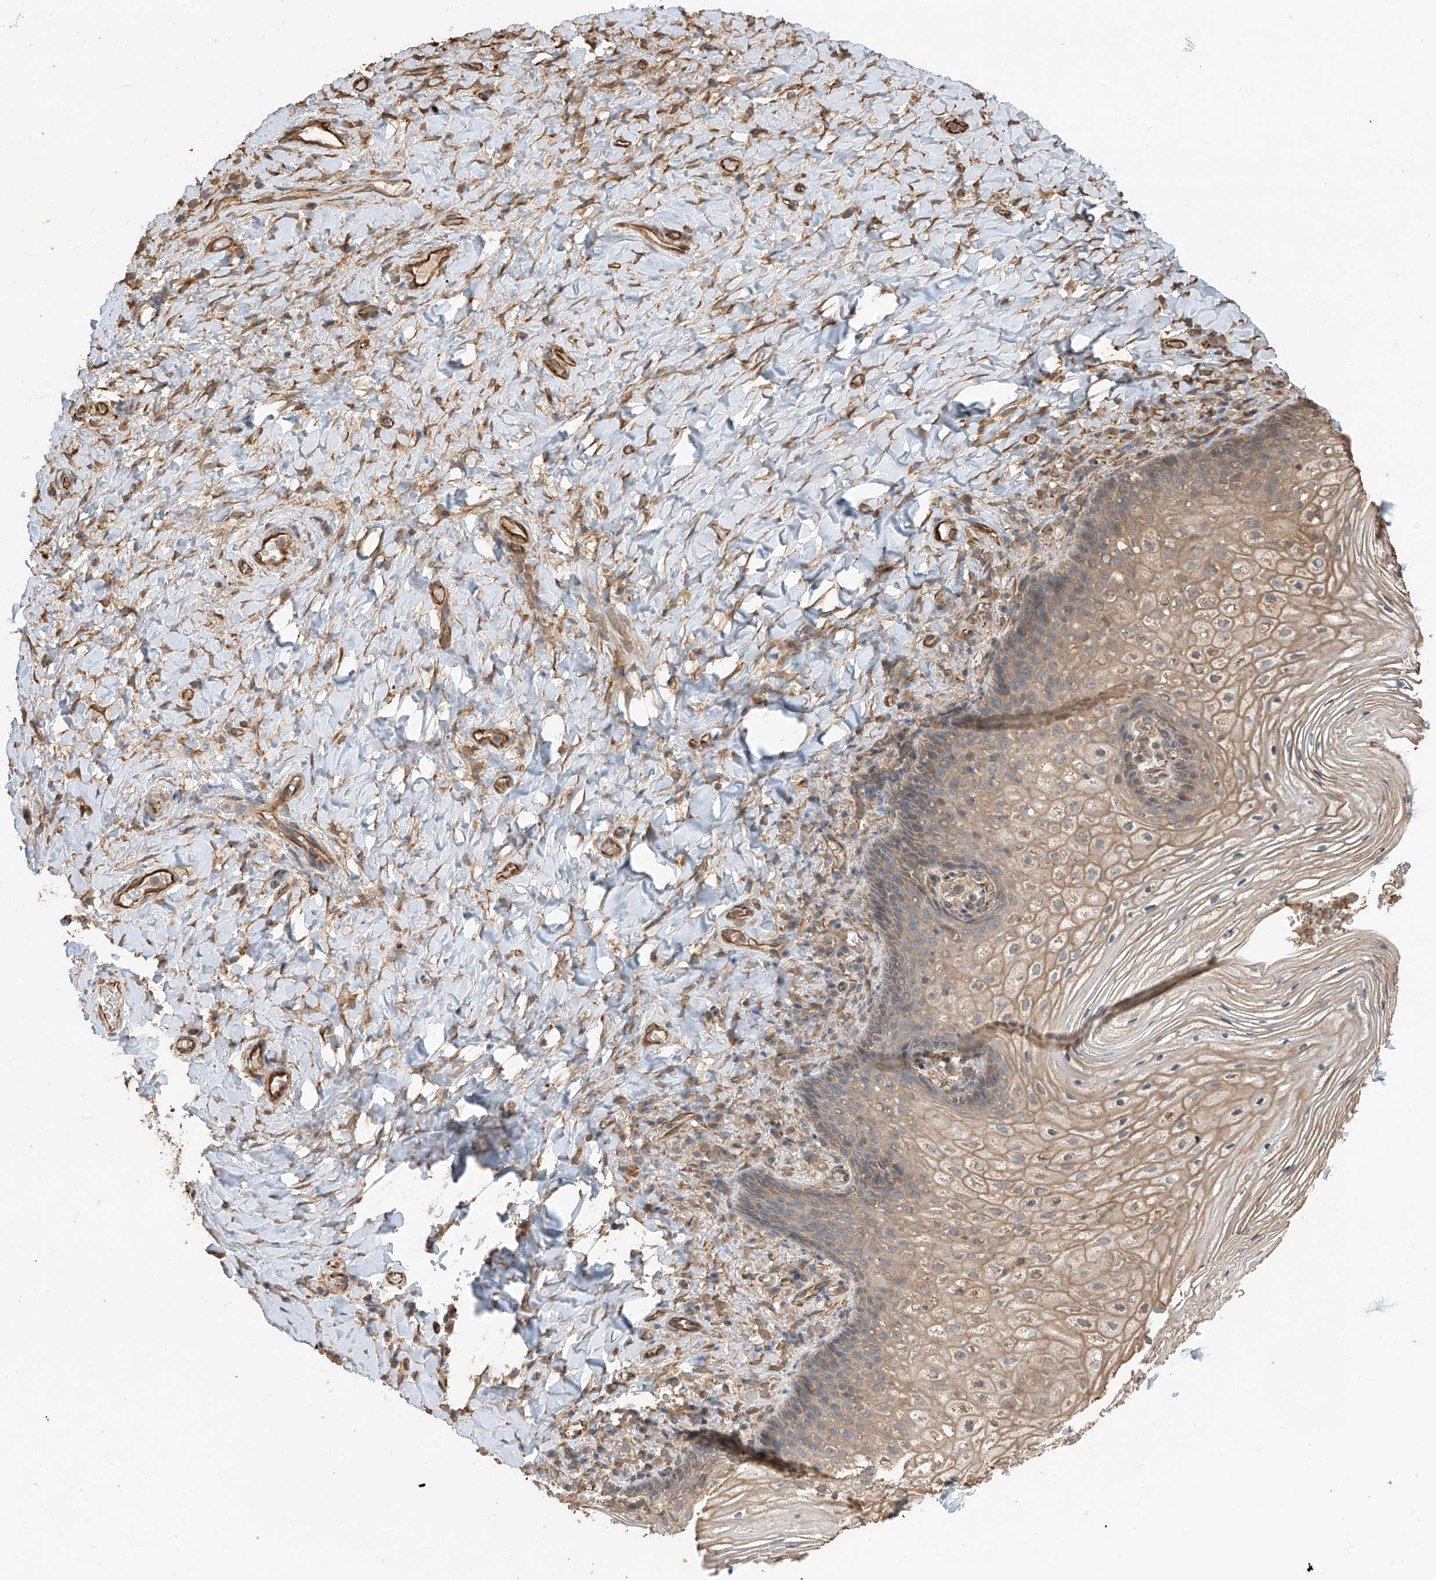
{"staining": {"intensity": "weak", "quantity": "25%-75%", "location": "cytoplasmic/membranous"}, "tissue": "vagina", "cell_type": "Squamous epithelial cells", "image_type": "normal", "snomed": [{"axis": "morphology", "description": "Normal tissue, NOS"}, {"axis": "topography", "description": "Vagina"}], "caption": "Immunohistochemical staining of benign human vagina shows low levels of weak cytoplasmic/membranous expression in approximately 25%-75% of squamous epithelial cells. Using DAB (brown) and hematoxylin (blue) stains, captured at high magnification using brightfield microscopy.", "gene": "AGBL5", "patient": {"sex": "female", "age": 60}}